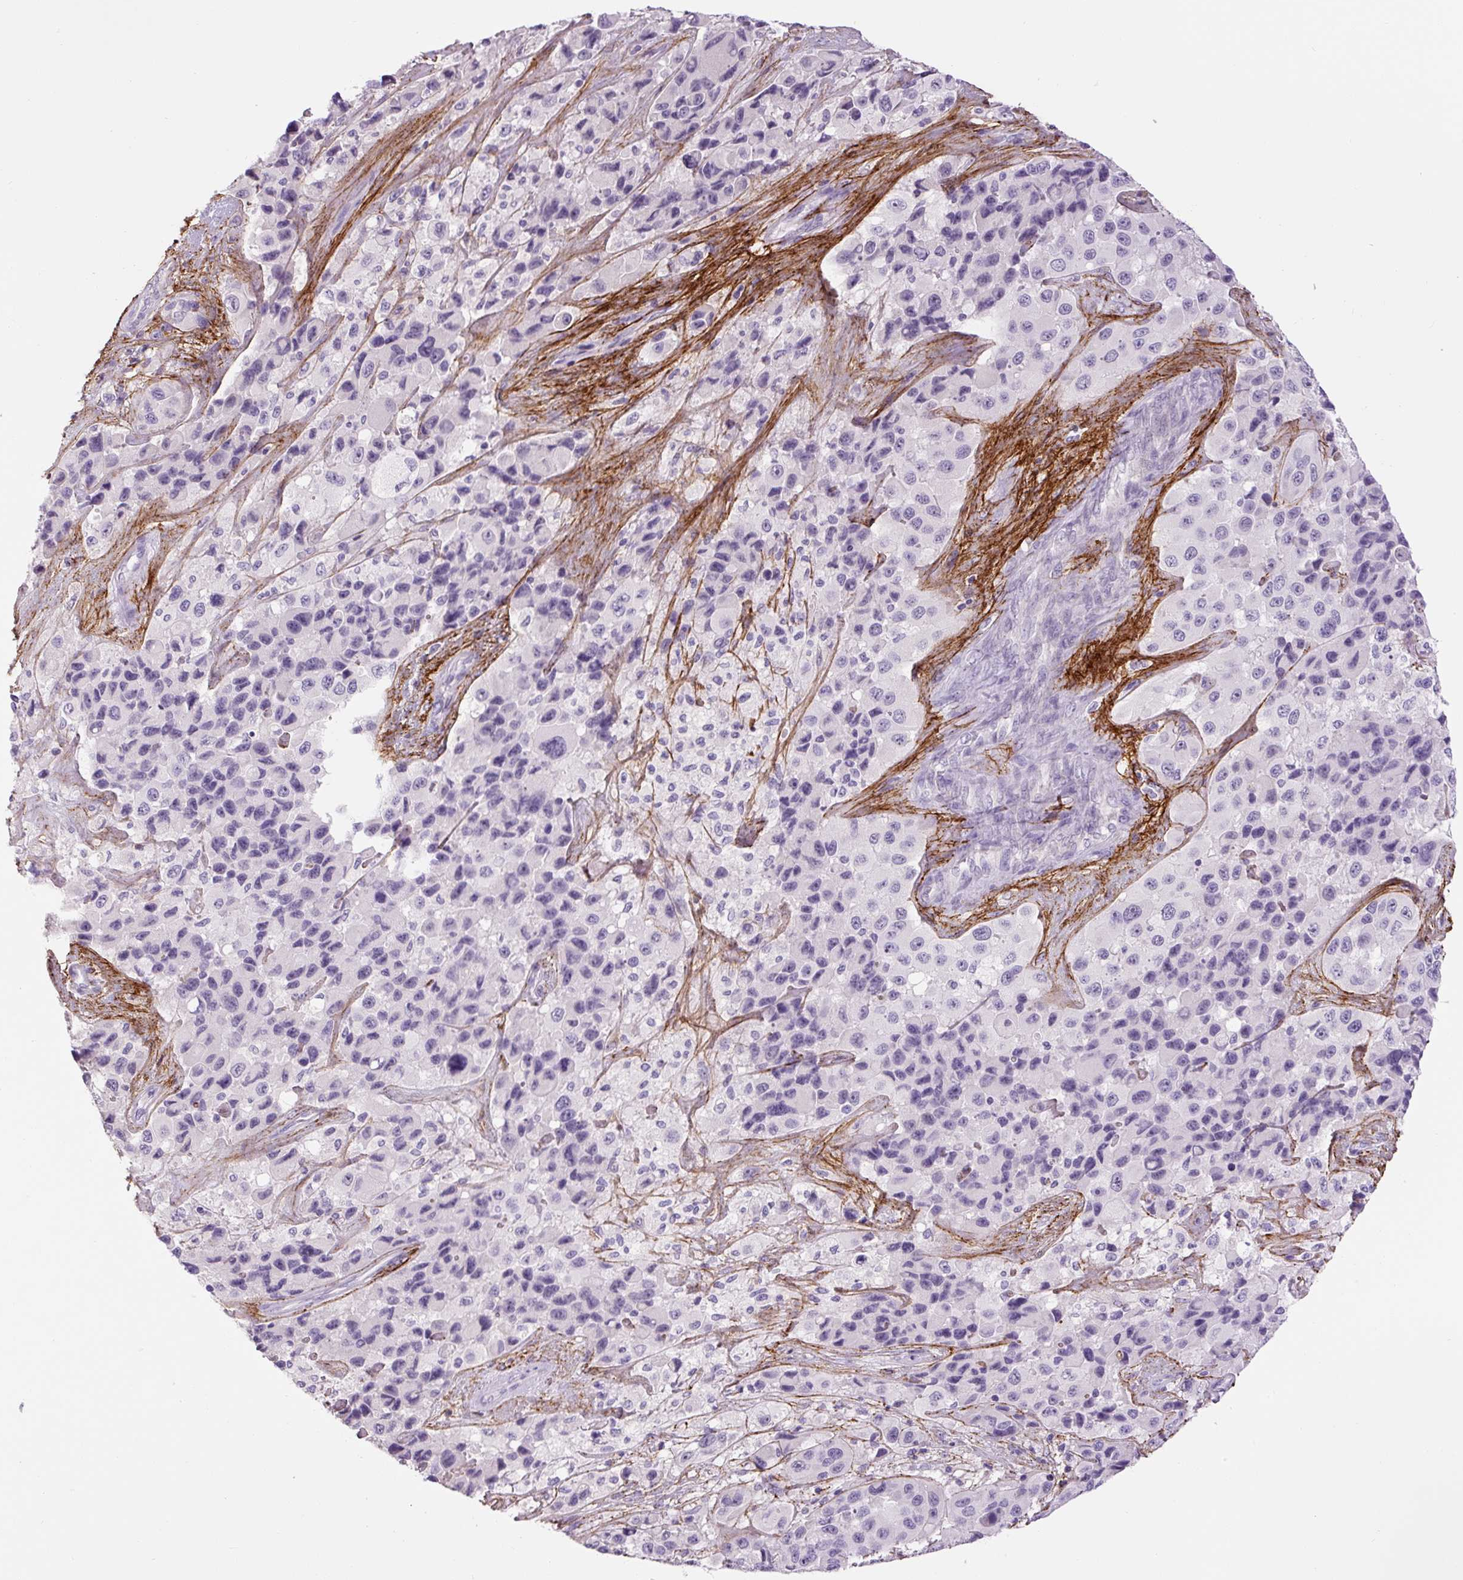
{"staining": {"intensity": "negative", "quantity": "none", "location": "none"}, "tissue": "melanoma", "cell_type": "Tumor cells", "image_type": "cancer", "snomed": [{"axis": "morphology", "description": "Malignant melanoma, Metastatic site"}, {"axis": "topography", "description": "Lymph node"}], "caption": "A high-resolution image shows immunohistochemistry (IHC) staining of malignant melanoma (metastatic site), which exhibits no significant staining in tumor cells.", "gene": "FBN1", "patient": {"sex": "female", "age": 65}}